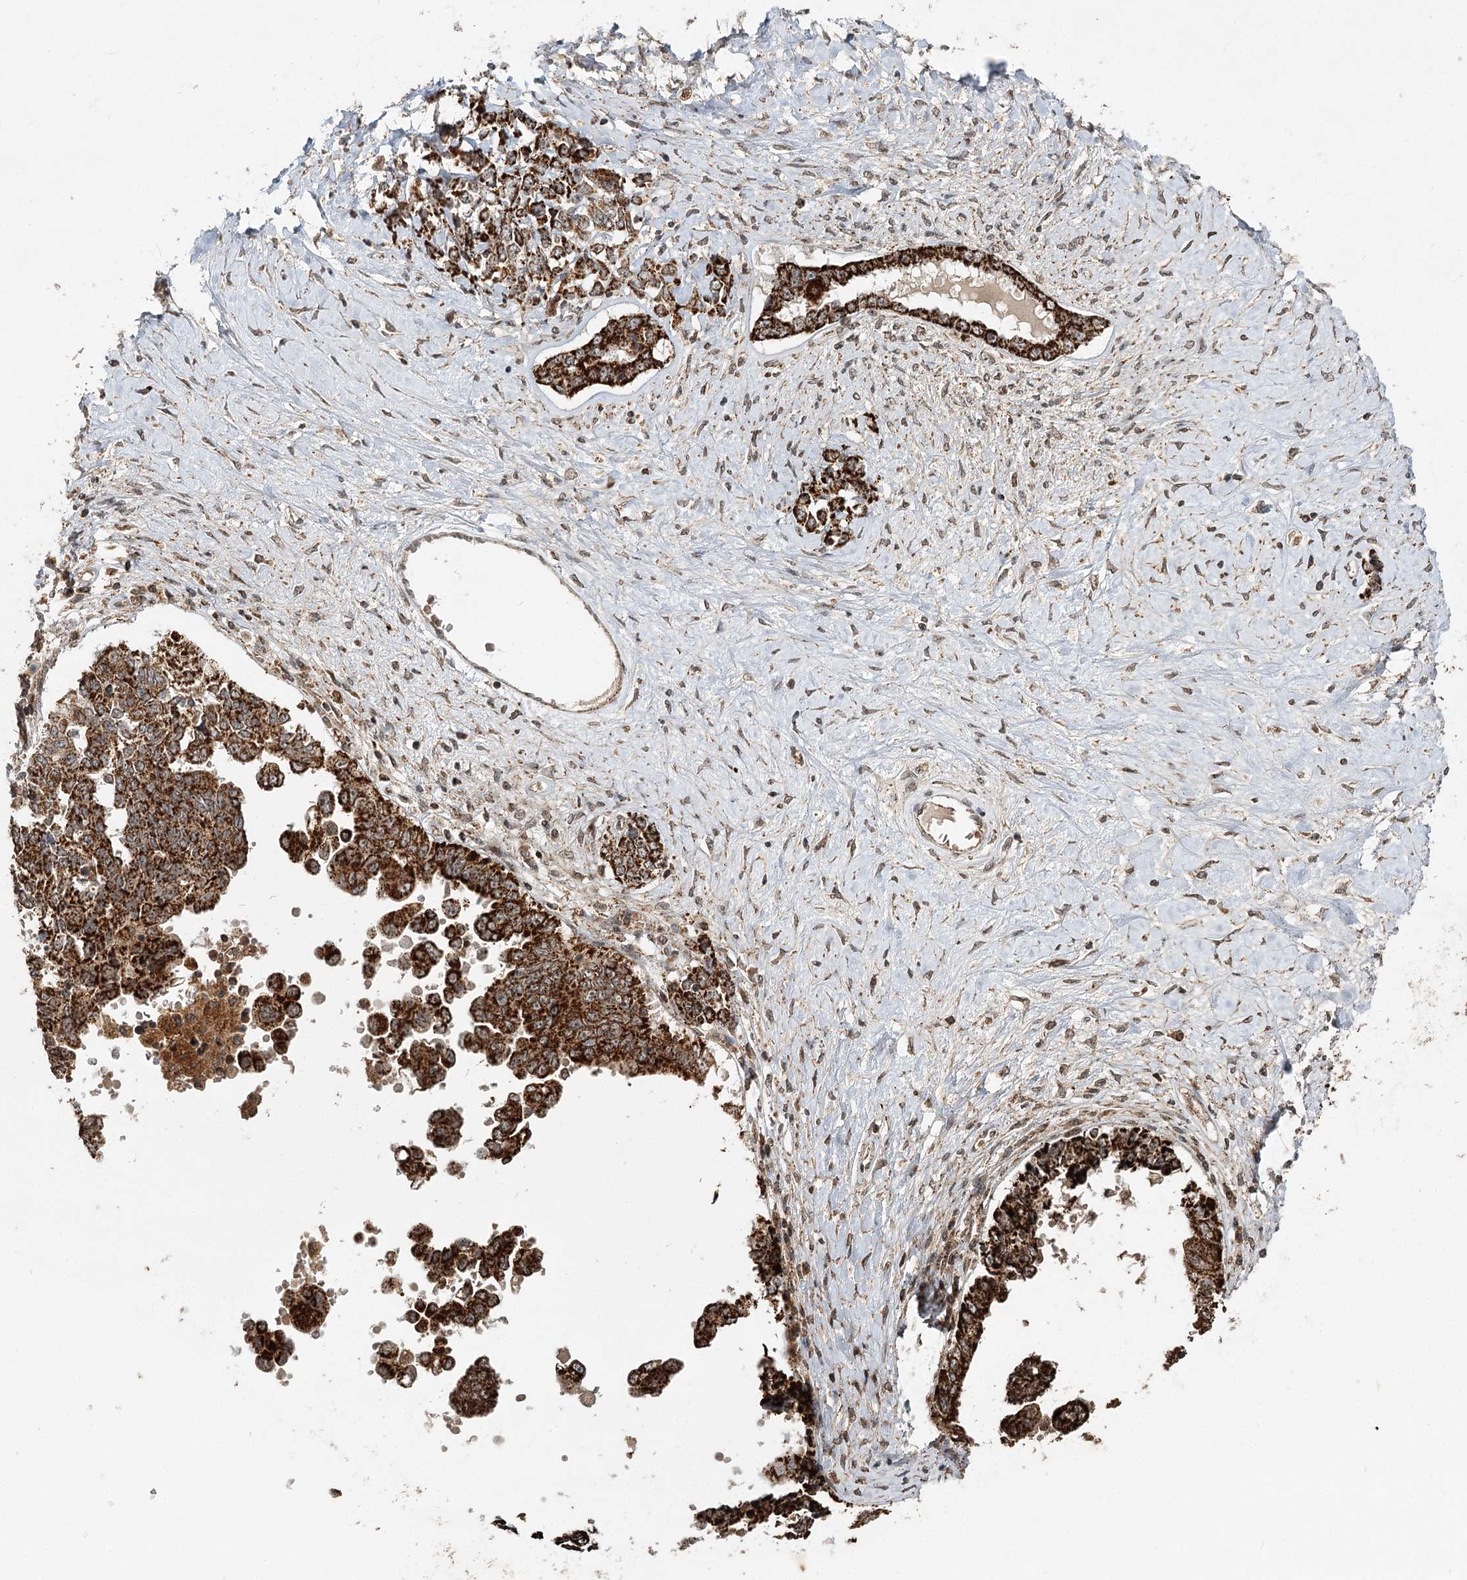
{"staining": {"intensity": "strong", "quantity": ">75%", "location": "cytoplasmic/membranous"}, "tissue": "ovarian cancer", "cell_type": "Tumor cells", "image_type": "cancer", "snomed": [{"axis": "morphology", "description": "Carcinoma, endometroid"}, {"axis": "topography", "description": "Ovary"}], "caption": "This image reveals endometroid carcinoma (ovarian) stained with immunohistochemistry (IHC) to label a protein in brown. The cytoplasmic/membranous of tumor cells show strong positivity for the protein. Nuclei are counter-stained blue.", "gene": "ZNRF3", "patient": {"sex": "female", "age": 62}}